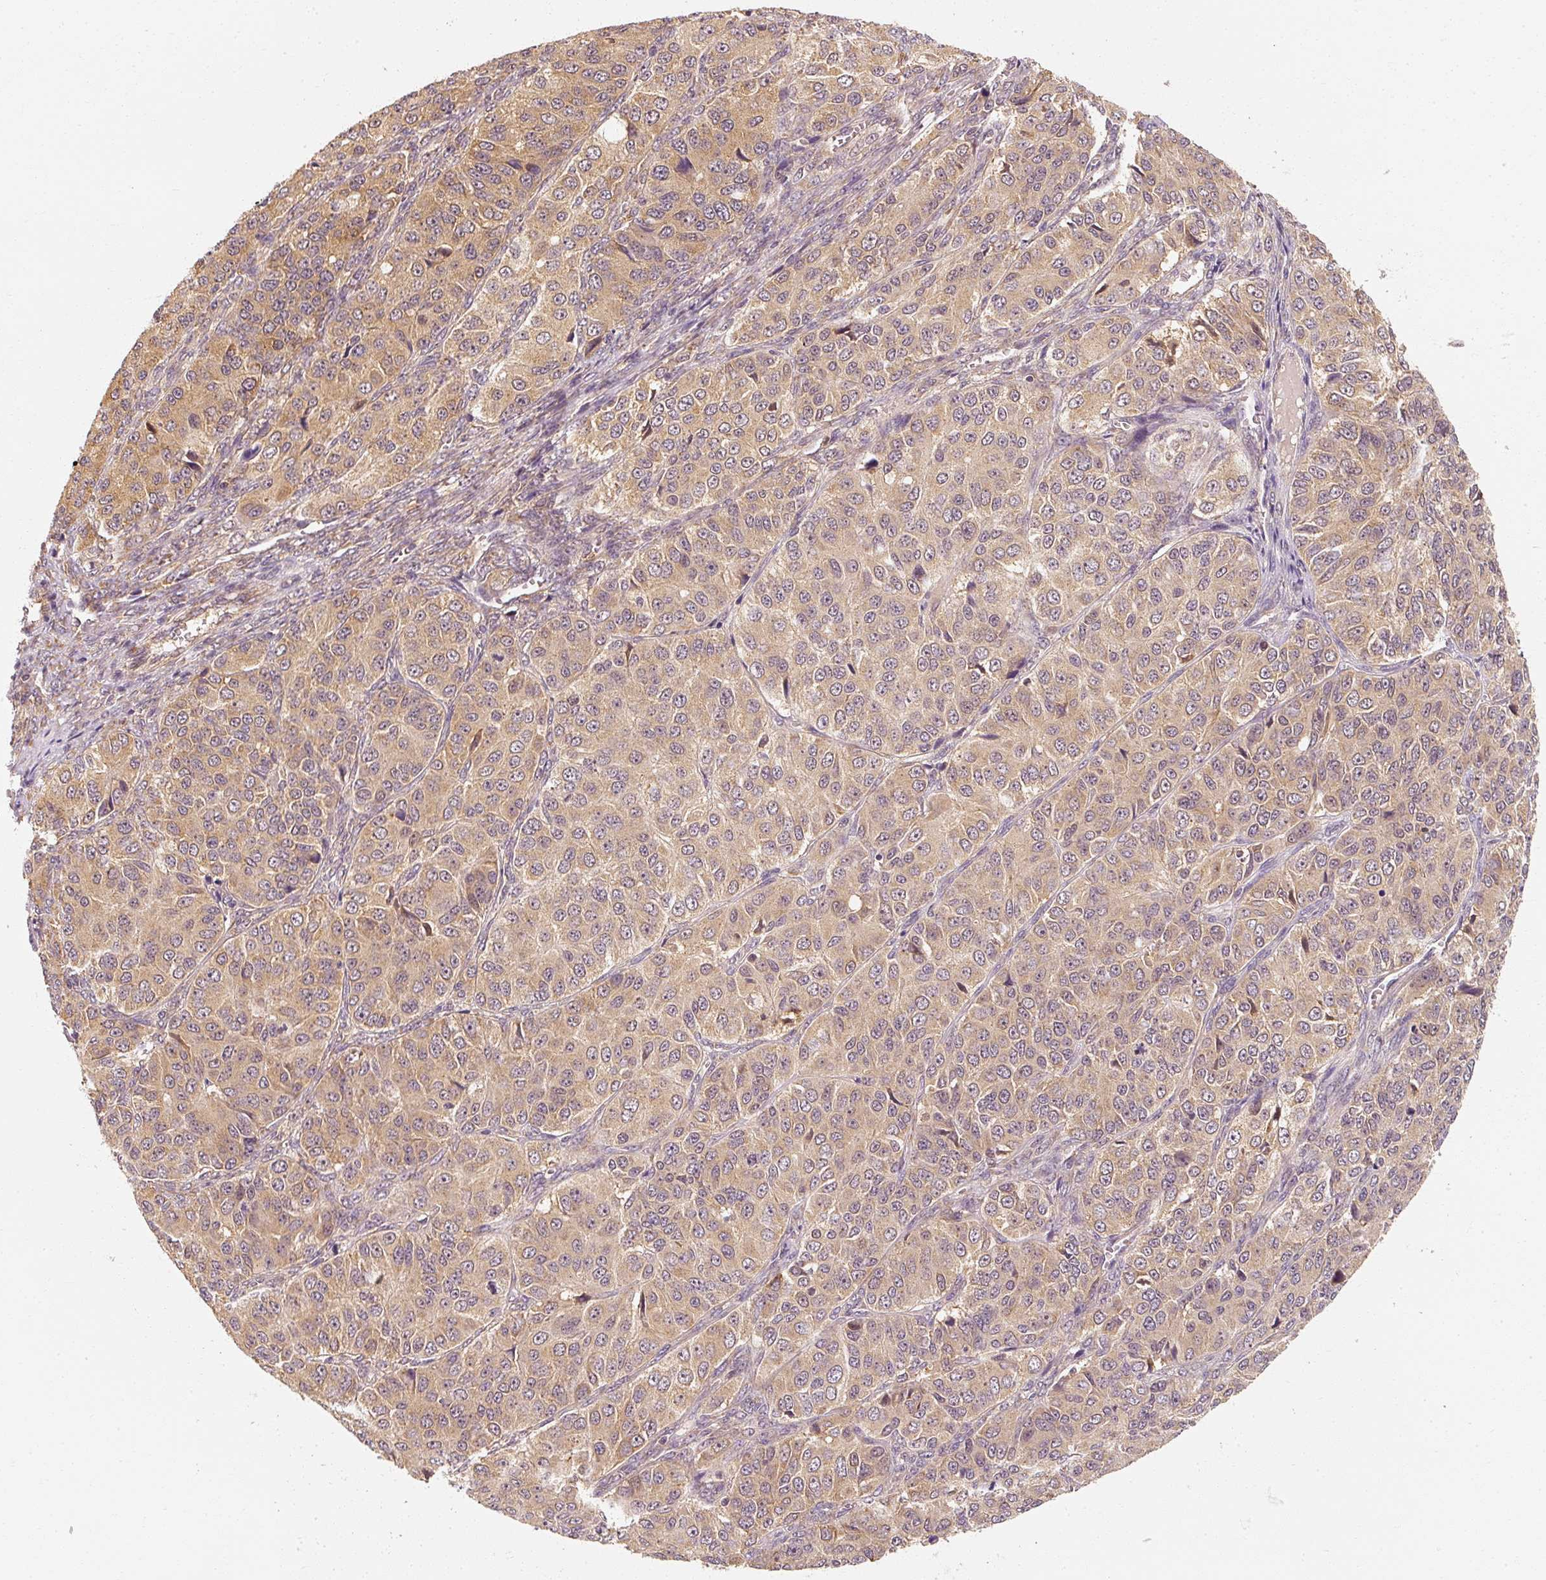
{"staining": {"intensity": "weak", "quantity": ">75%", "location": "cytoplasmic/membranous"}, "tissue": "ovarian cancer", "cell_type": "Tumor cells", "image_type": "cancer", "snomed": [{"axis": "morphology", "description": "Carcinoma, endometroid"}, {"axis": "topography", "description": "Ovary"}], "caption": "Endometroid carcinoma (ovarian) stained with immunohistochemistry exhibits weak cytoplasmic/membranous expression in approximately >75% of tumor cells. The staining was performed using DAB to visualize the protein expression in brown, while the nuclei were stained in blue with hematoxylin (Magnification: 20x).", "gene": "EEF1A2", "patient": {"sex": "female", "age": 51}}